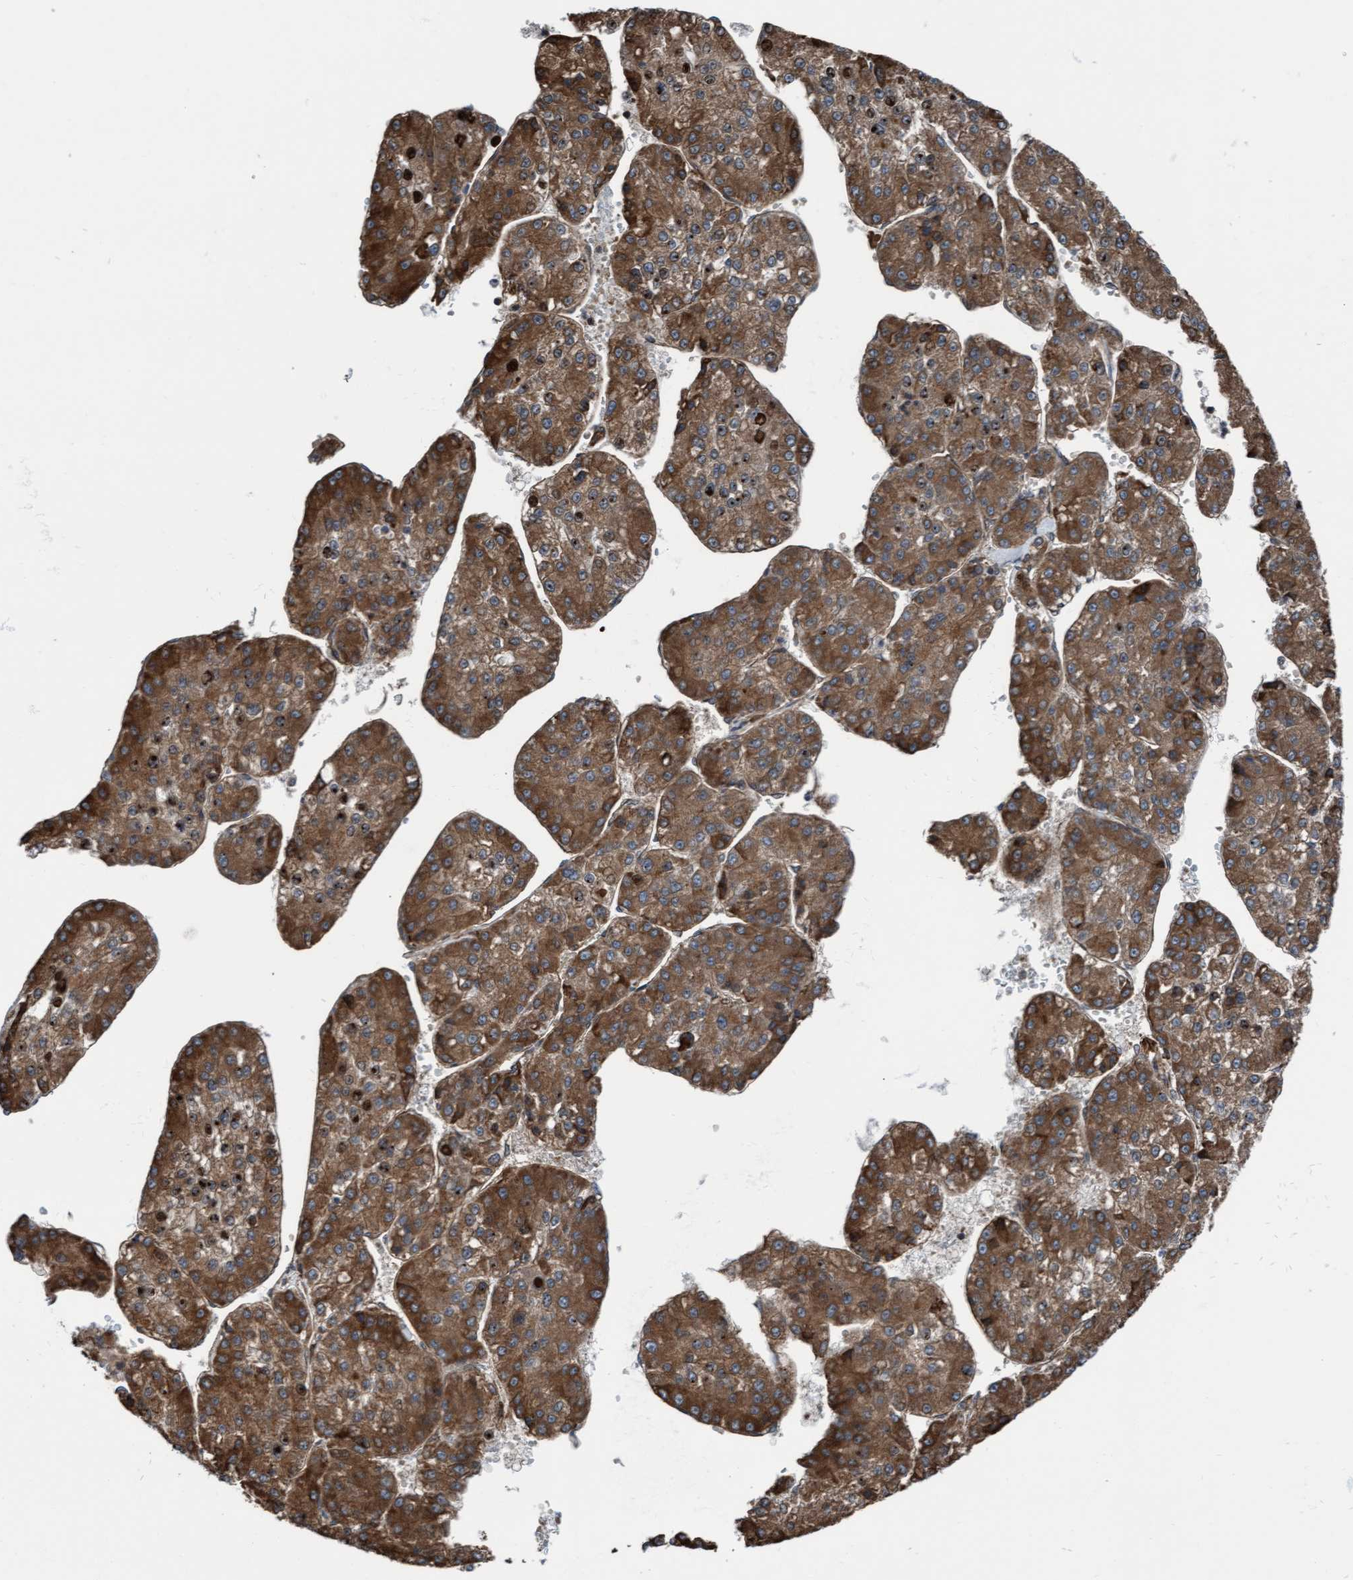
{"staining": {"intensity": "moderate", "quantity": ">75%", "location": "cytoplasmic/membranous,nuclear"}, "tissue": "liver cancer", "cell_type": "Tumor cells", "image_type": "cancer", "snomed": [{"axis": "morphology", "description": "Carcinoma, Hepatocellular, NOS"}, {"axis": "topography", "description": "Liver"}], "caption": "An image of hepatocellular carcinoma (liver) stained for a protein exhibits moderate cytoplasmic/membranous and nuclear brown staining in tumor cells. The protein of interest is stained brown, and the nuclei are stained in blue (DAB IHC with brightfield microscopy, high magnification).", "gene": "RAP1GAP2", "patient": {"sex": "female", "age": 73}}